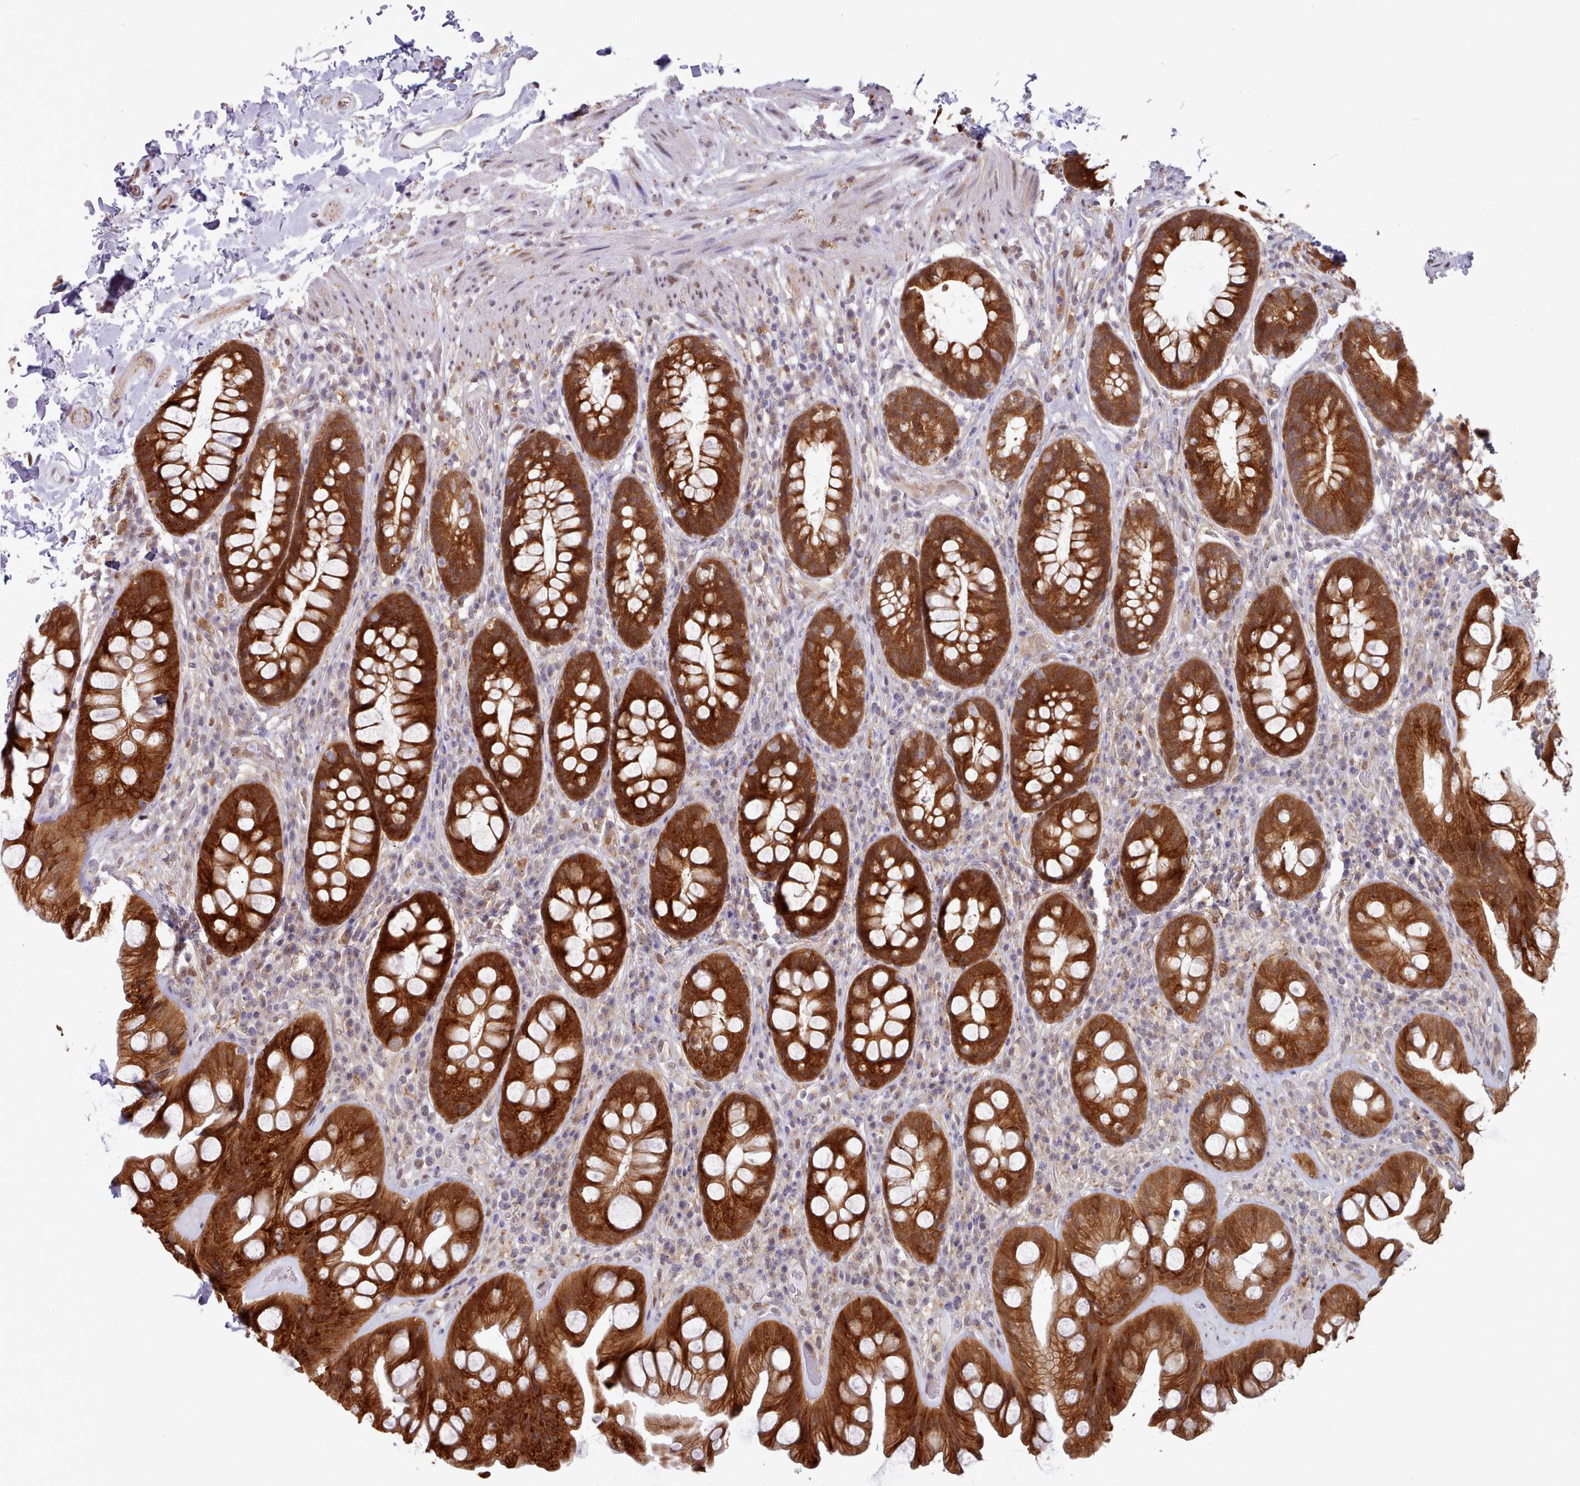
{"staining": {"intensity": "strong", "quantity": ">75%", "location": "cytoplasmic/membranous"}, "tissue": "rectum", "cell_type": "Glandular cells", "image_type": "normal", "snomed": [{"axis": "morphology", "description": "Normal tissue, NOS"}, {"axis": "topography", "description": "Rectum"}], "caption": "Immunohistochemical staining of unremarkable human rectum shows strong cytoplasmic/membranous protein staining in about >75% of glandular cells.", "gene": "CES3", "patient": {"sex": "male", "age": 74}}